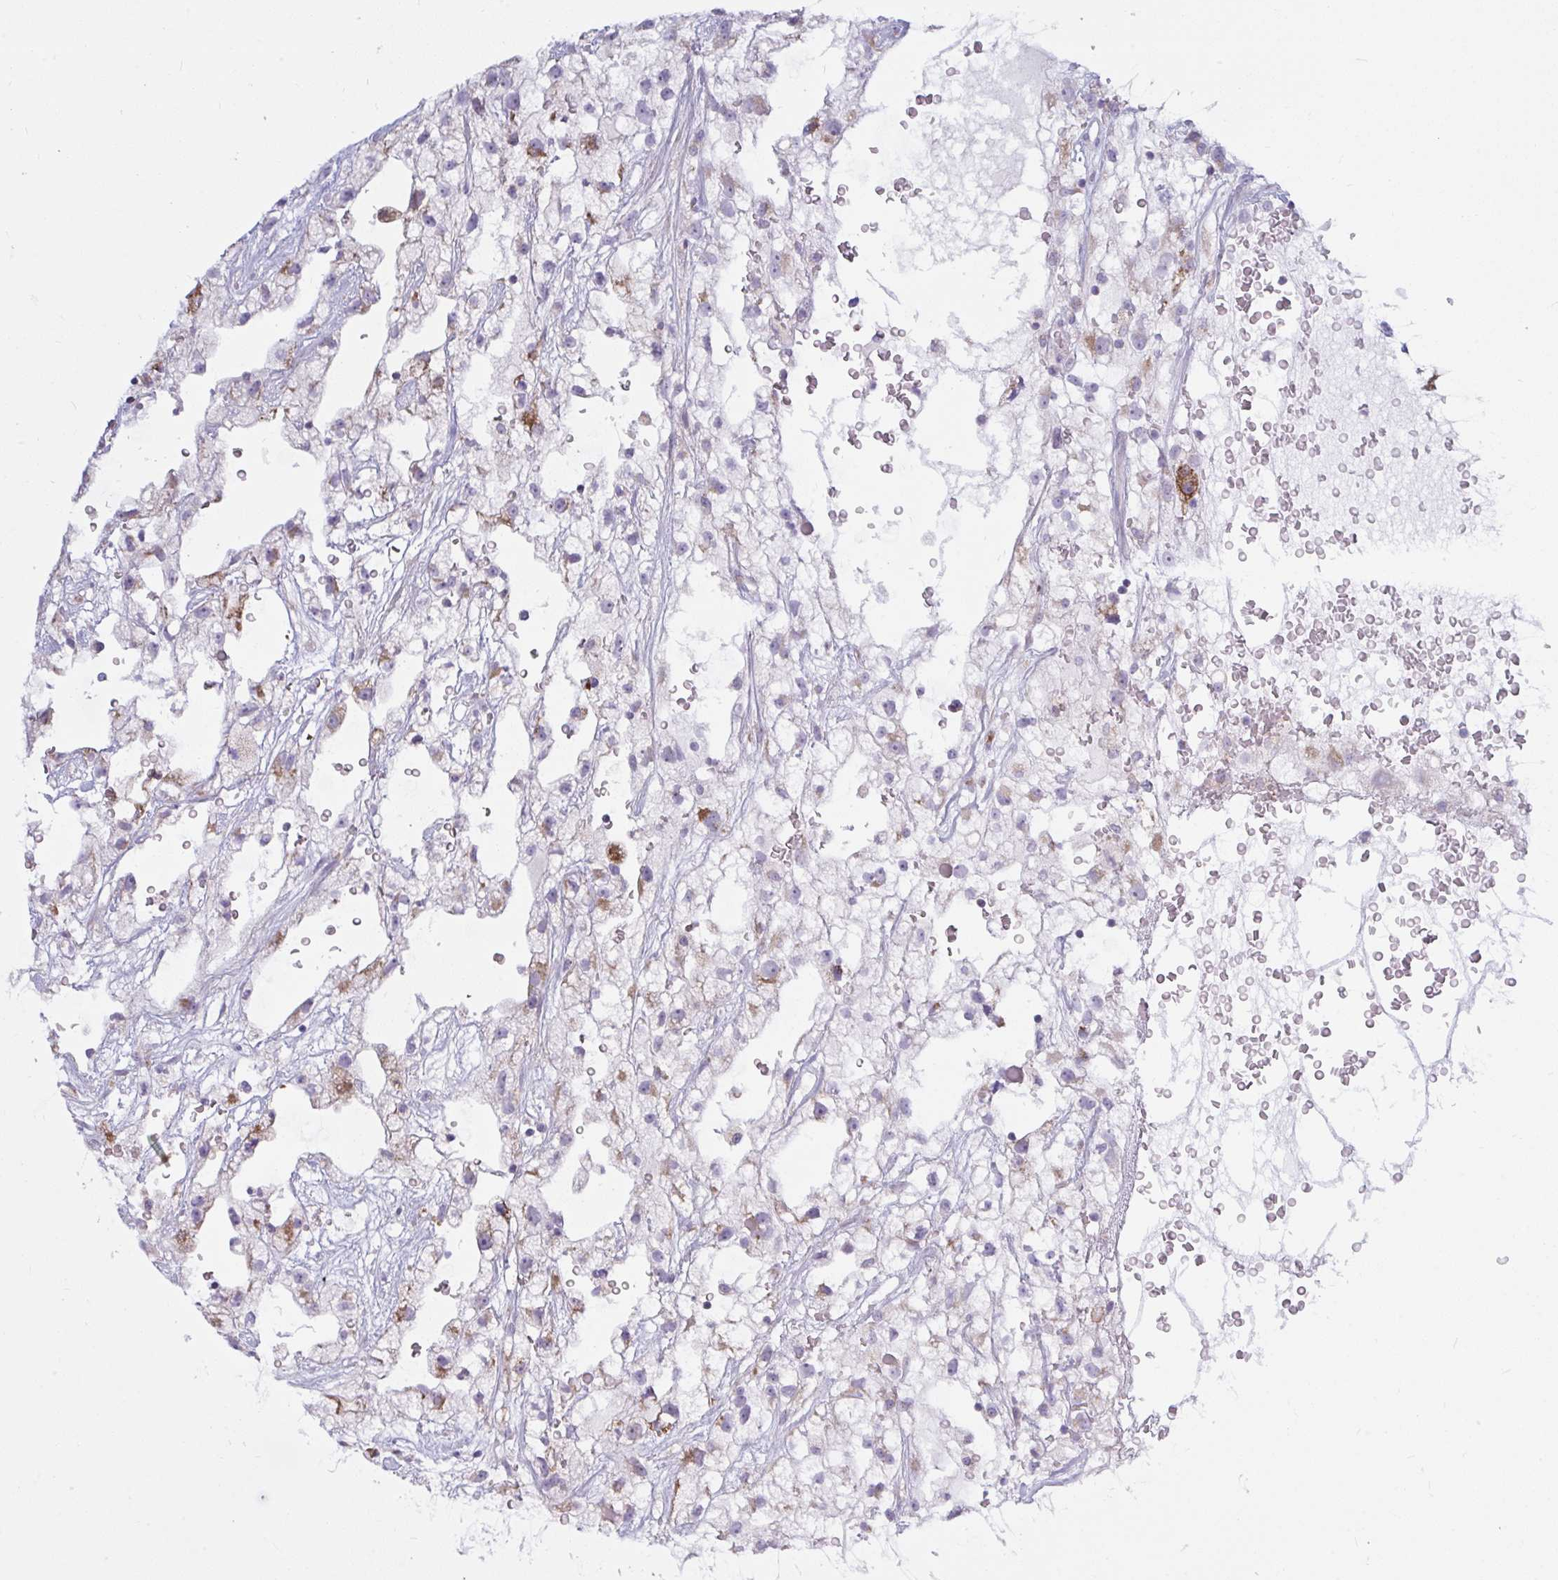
{"staining": {"intensity": "moderate", "quantity": "<25%", "location": "cytoplasmic/membranous"}, "tissue": "renal cancer", "cell_type": "Tumor cells", "image_type": "cancer", "snomed": [{"axis": "morphology", "description": "Adenocarcinoma, NOS"}, {"axis": "topography", "description": "Kidney"}], "caption": "Immunohistochemical staining of renal cancer displays low levels of moderate cytoplasmic/membranous positivity in approximately <25% of tumor cells.", "gene": "ATG9A", "patient": {"sex": "male", "age": 59}}